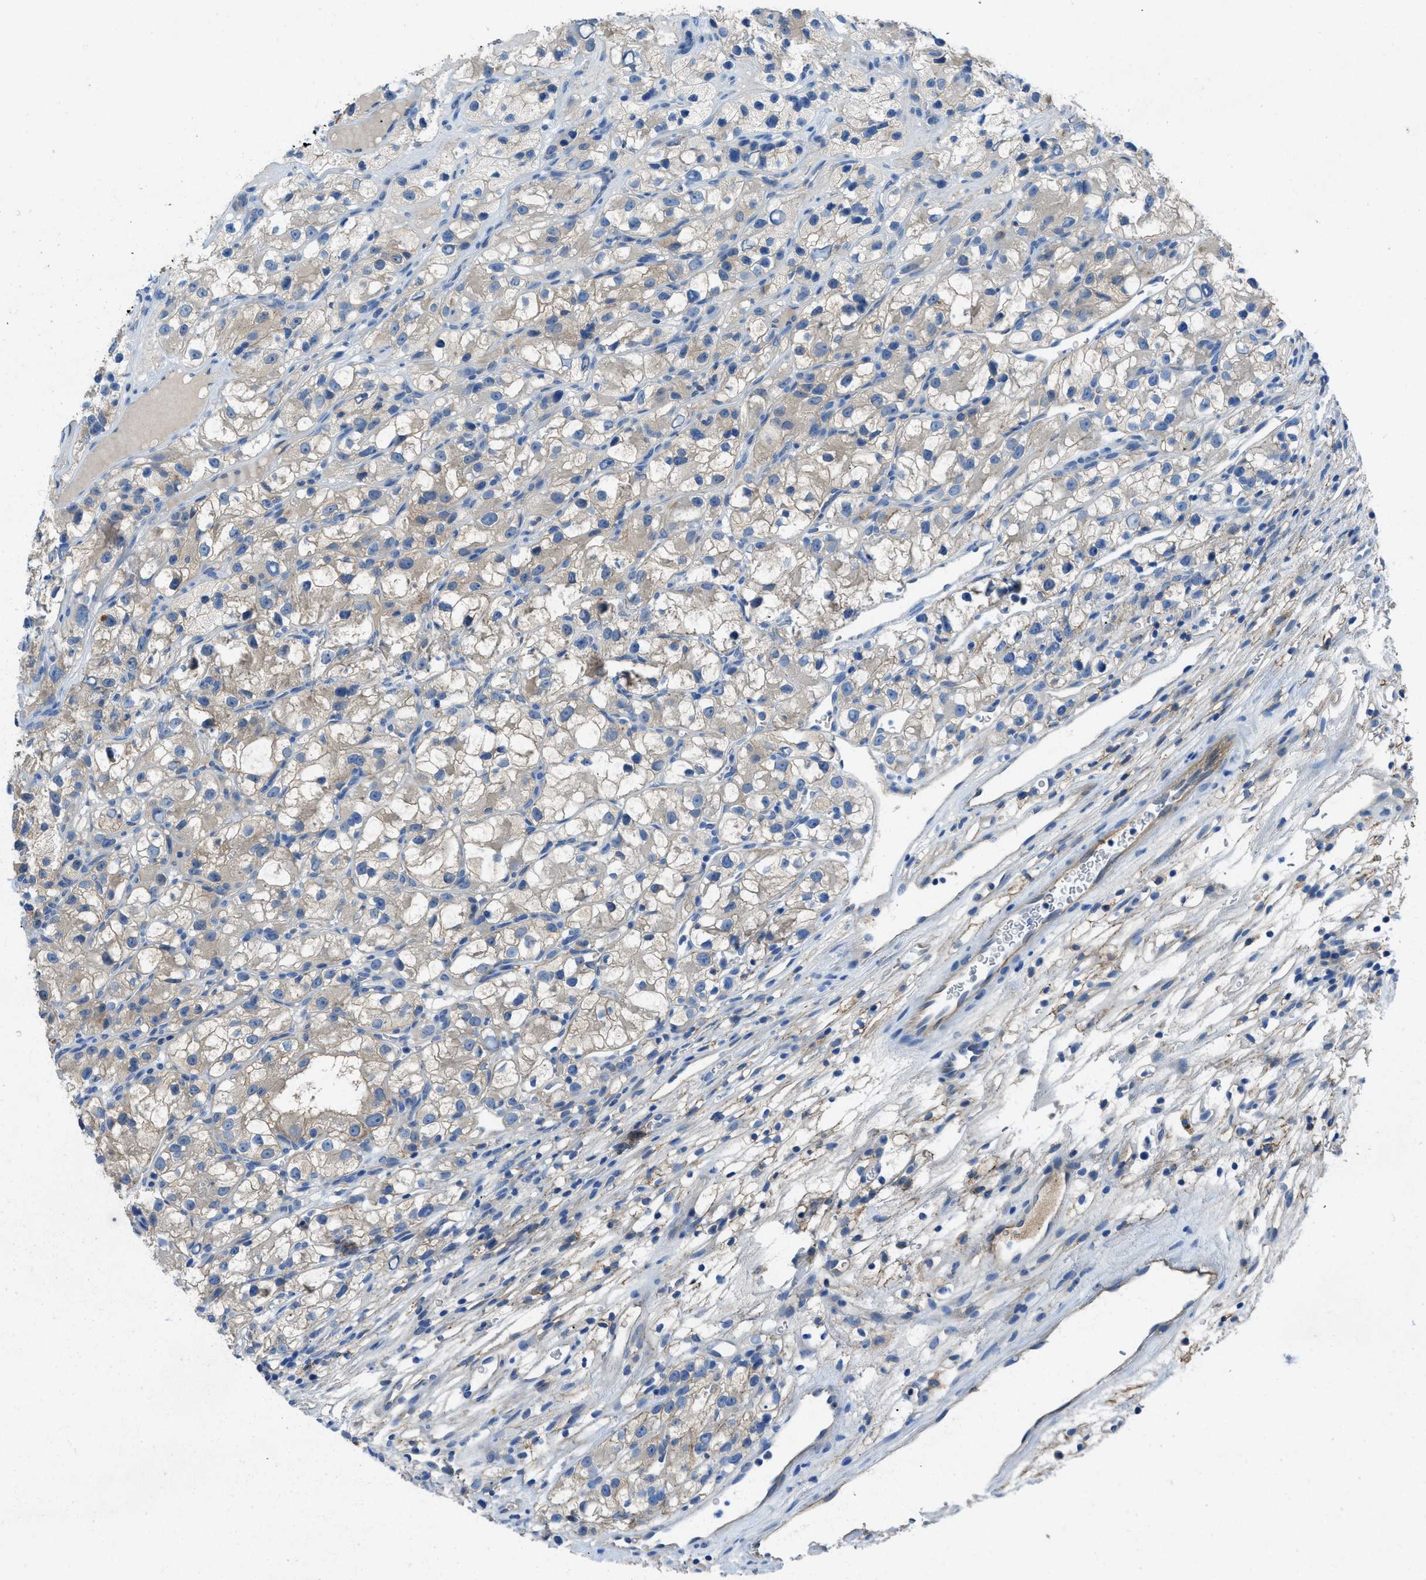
{"staining": {"intensity": "negative", "quantity": "none", "location": "none"}, "tissue": "renal cancer", "cell_type": "Tumor cells", "image_type": "cancer", "snomed": [{"axis": "morphology", "description": "Adenocarcinoma, NOS"}, {"axis": "topography", "description": "Kidney"}], "caption": "Immunohistochemistry photomicrograph of human adenocarcinoma (renal) stained for a protein (brown), which displays no expression in tumor cells.", "gene": "PTGFRN", "patient": {"sex": "female", "age": 57}}